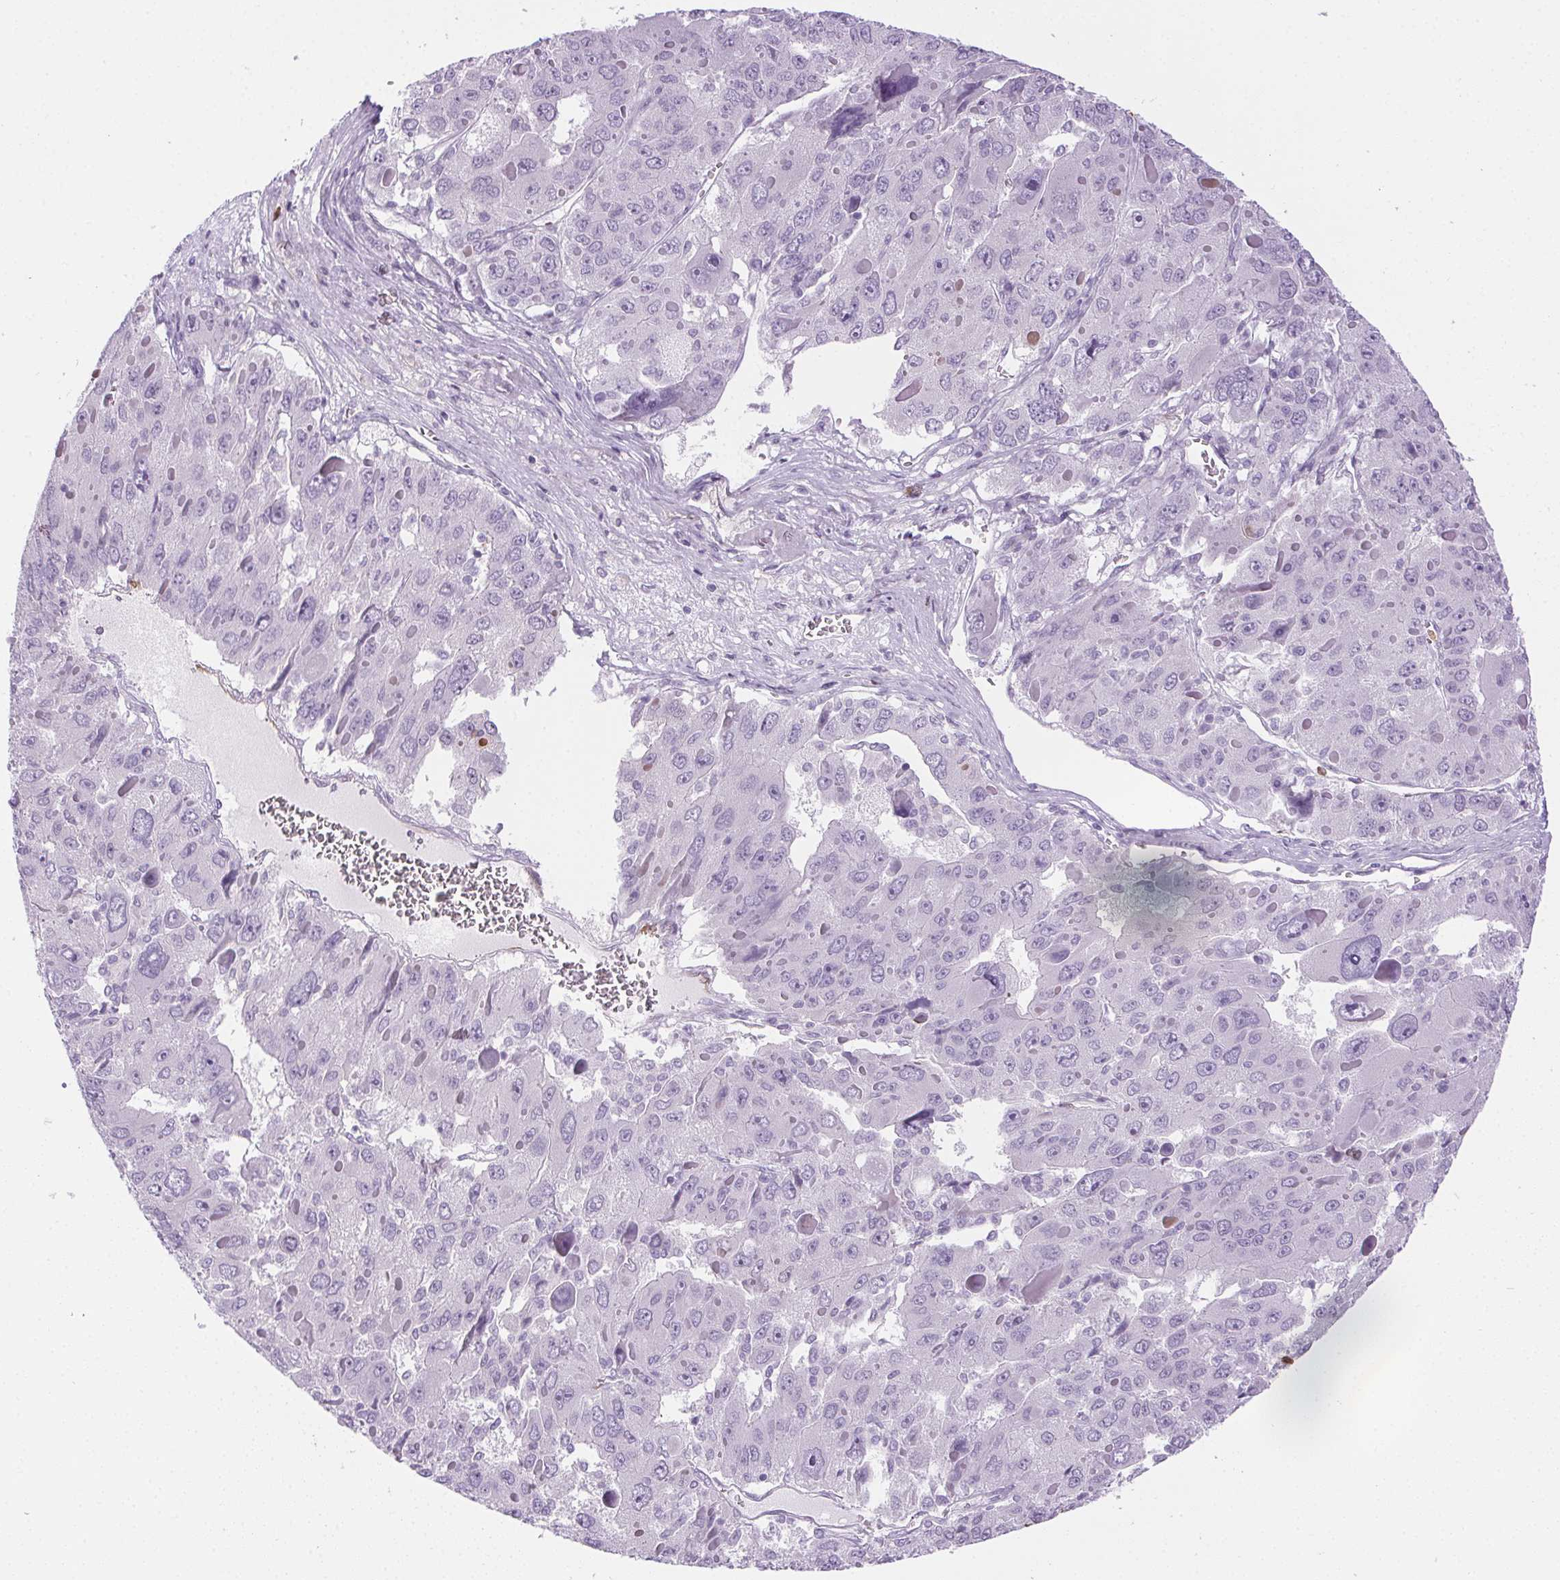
{"staining": {"intensity": "negative", "quantity": "none", "location": "none"}, "tissue": "liver cancer", "cell_type": "Tumor cells", "image_type": "cancer", "snomed": [{"axis": "morphology", "description": "Carcinoma, Hepatocellular, NOS"}, {"axis": "topography", "description": "Liver"}], "caption": "Tumor cells are negative for protein expression in human liver cancer (hepatocellular carcinoma).", "gene": "TMEM45A", "patient": {"sex": "female", "age": 41}}